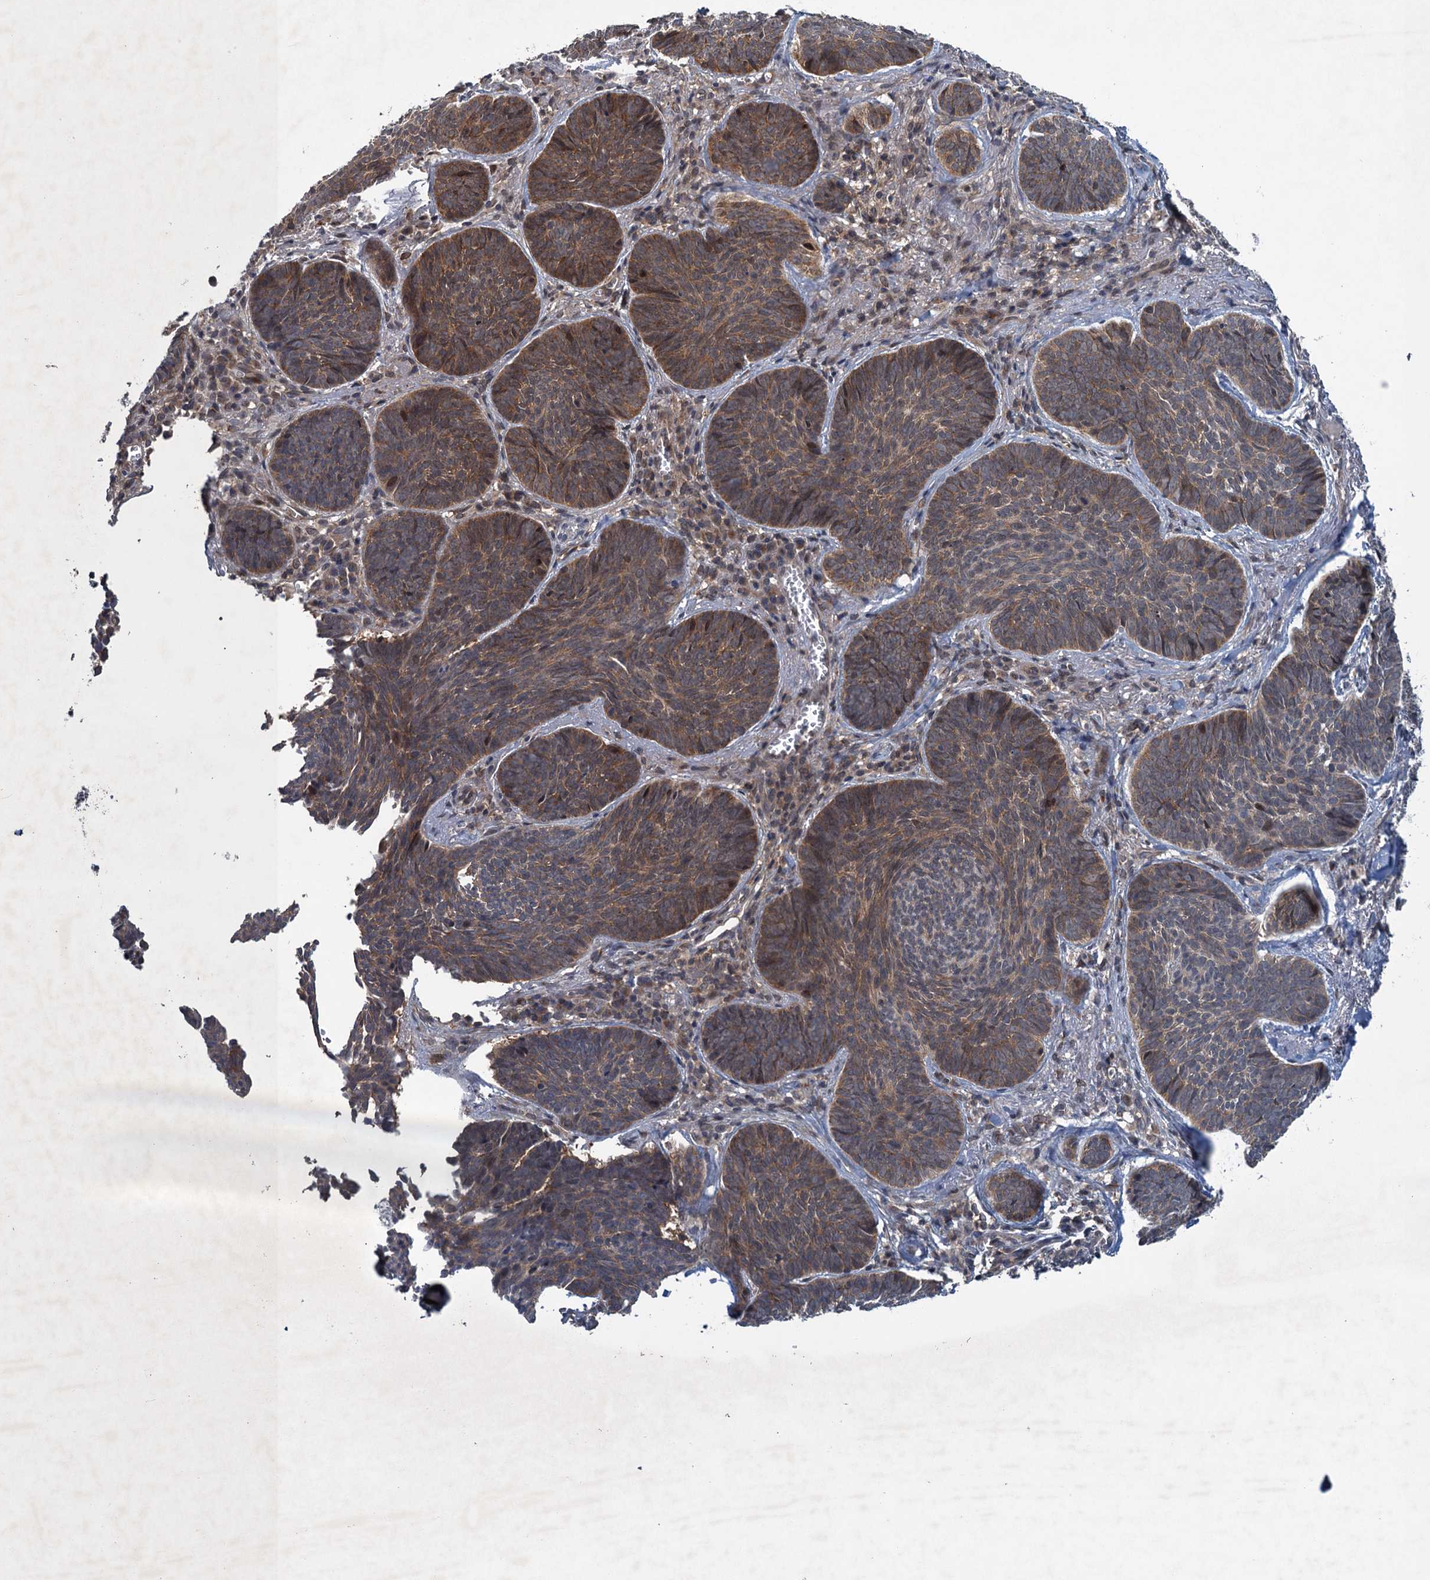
{"staining": {"intensity": "moderate", "quantity": ">75%", "location": "cytoplasmic/membranous"}, "tissue": "skin cancer", "cell_type": "Tumor cells", "image_type": "cancer", "snomed": [{"axis": "morphology", "description": "Basal cell carcinoma"}, {"axis": "topography", "description": "Skin"}], "caption": "Protein staining displays moderate cytoplasmic/membranous expression in about >75% of tumor cells in basal cell carcinoma (skin).", "gene": "RNF165", "patient": {"sex": "female", "age": 74}}